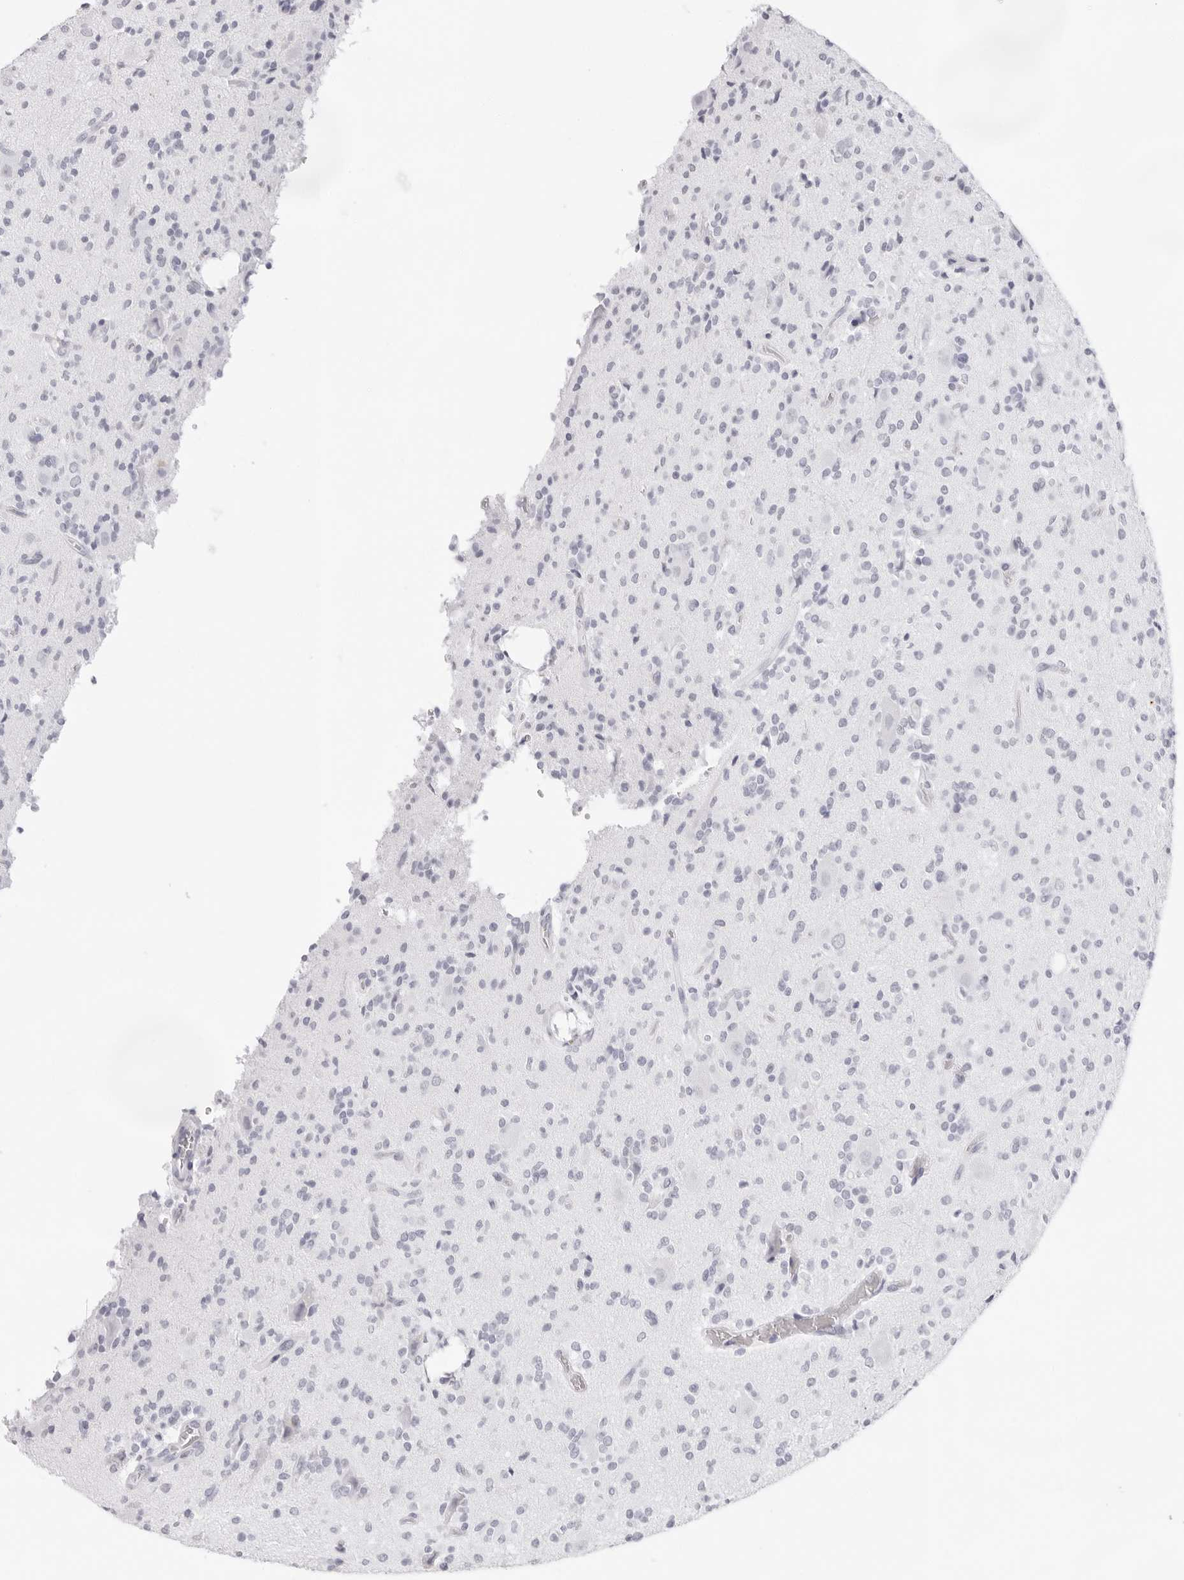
{"staining": {"intensity": "negative", "quantity": "none", "location": "none"}, "tissue": "glioma", "cell_type": "Tumor cells", "image_type": "cancer", "snomed": [{"axis": "morphology", "description": "Glioma, malignant, High grade"}, {"axis": "topography", "description": "Brain"}], "caption": "High magnification brightfield microscopy of malignant high-grade glioma stained with DAB (brown) and counterstained with hematoxylin (blue): tumor cells show no significant positivity. Nuclei are stained in blue.", "gene": "CST5", "patient": {"sex": "male", "age": 34}}